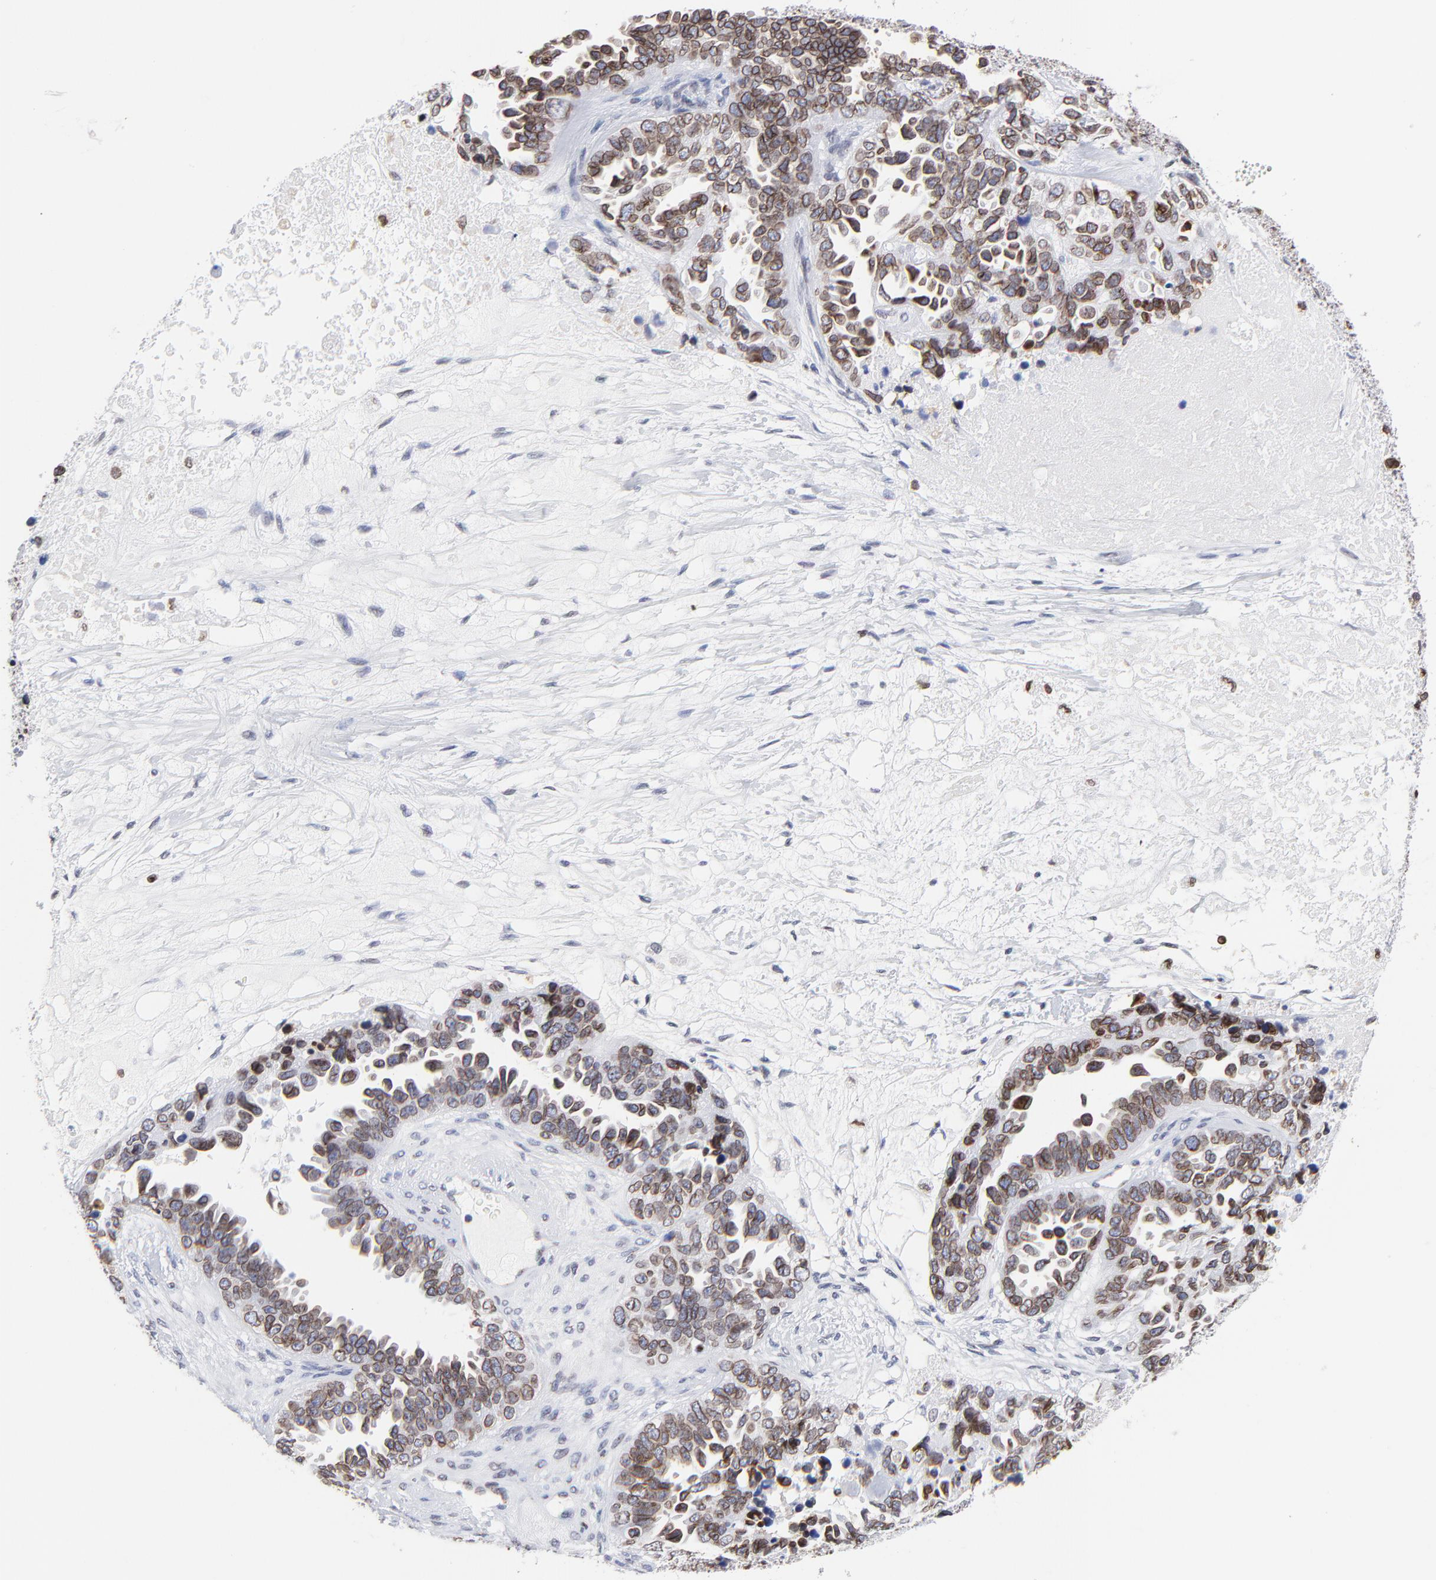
{"staining": {"intensity": "moderate", "quantity": ">75%", "location": "cytoplasmic/membranous,nuclear"}, "tissue": "ovarian cancer", "cell_type": "Tumor cells", "image_type": "cancer", "snomed": [{"axis": "morphology", "description": "Cystadenocarcinoma, serous, NOS"}, {"axis": "topography", "description": "Ovary"}], "caption": "Immunohistochemistry photomicrograph of neoplastic tissue: human ovarian cancer (serous cystadenocarcinoma) stained using IHC demonstrates medium levels of moderate protein expression localized specifically in the cytoplasmic/membranous and nuclear of tumor cells, appearing as a cytoplasmic/membranous and nuclear brown color.", "gene": "THAP7", "patient": {"sex": "female", "age": 82}}